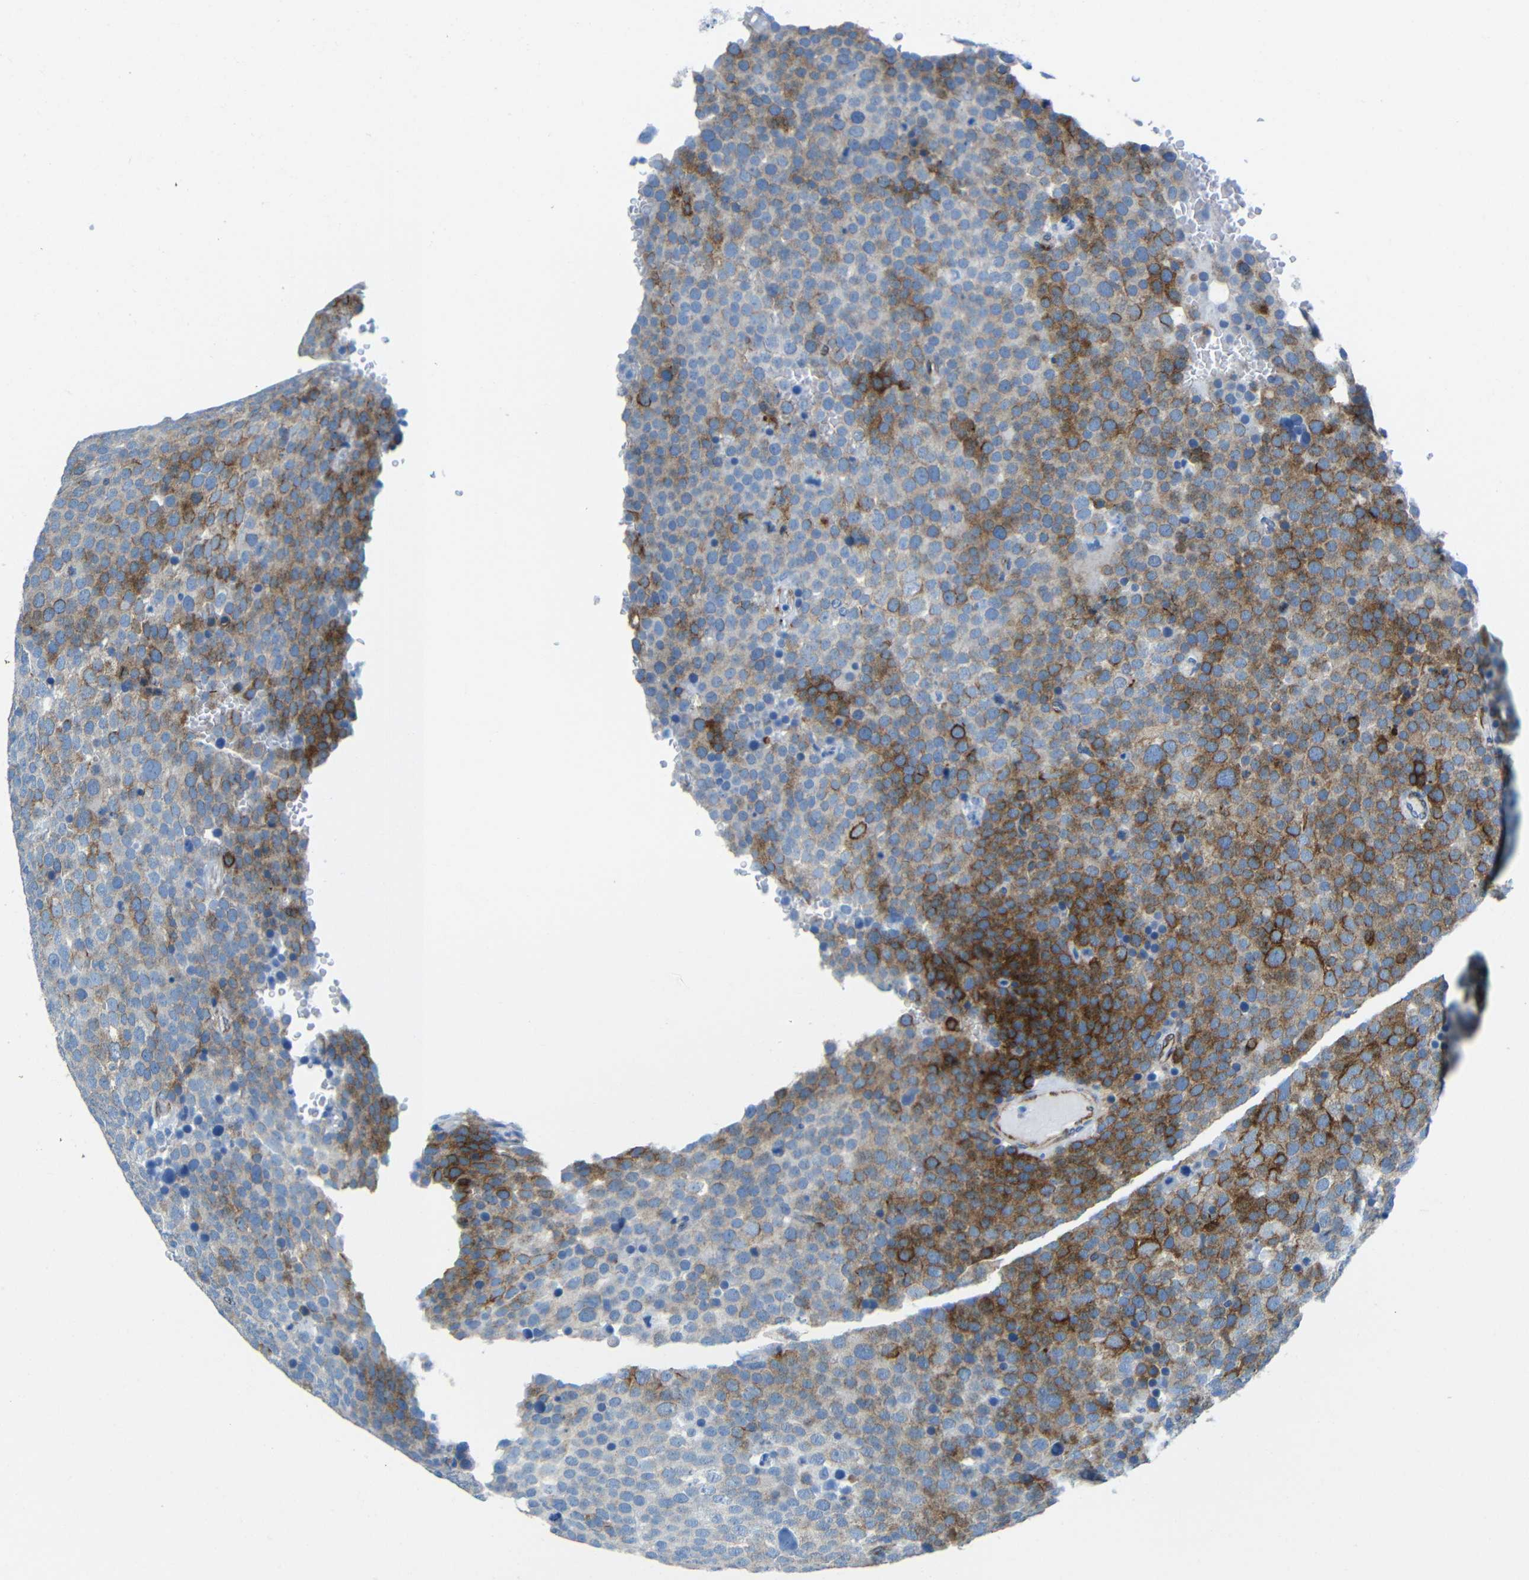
{"staining": {"intensity": "moderate", "quantity": "25%-75%", "location": "cytoplasmic/membranous"}, "tissue": "testis cancer", "cell_type": "Tumor cells", "image_type": "cancer", "snomed": [{"axis": "morphology", "description": "Seminoma, NOS"}, {"axis": "topography", "description": "Testis"}], "caption": "Human seminoma (testis) stained with a protein marker exhibits moderate staining in tumor cells.", "gene": "TUBB4B", "patient": {"sex": "male", "age": 71}}